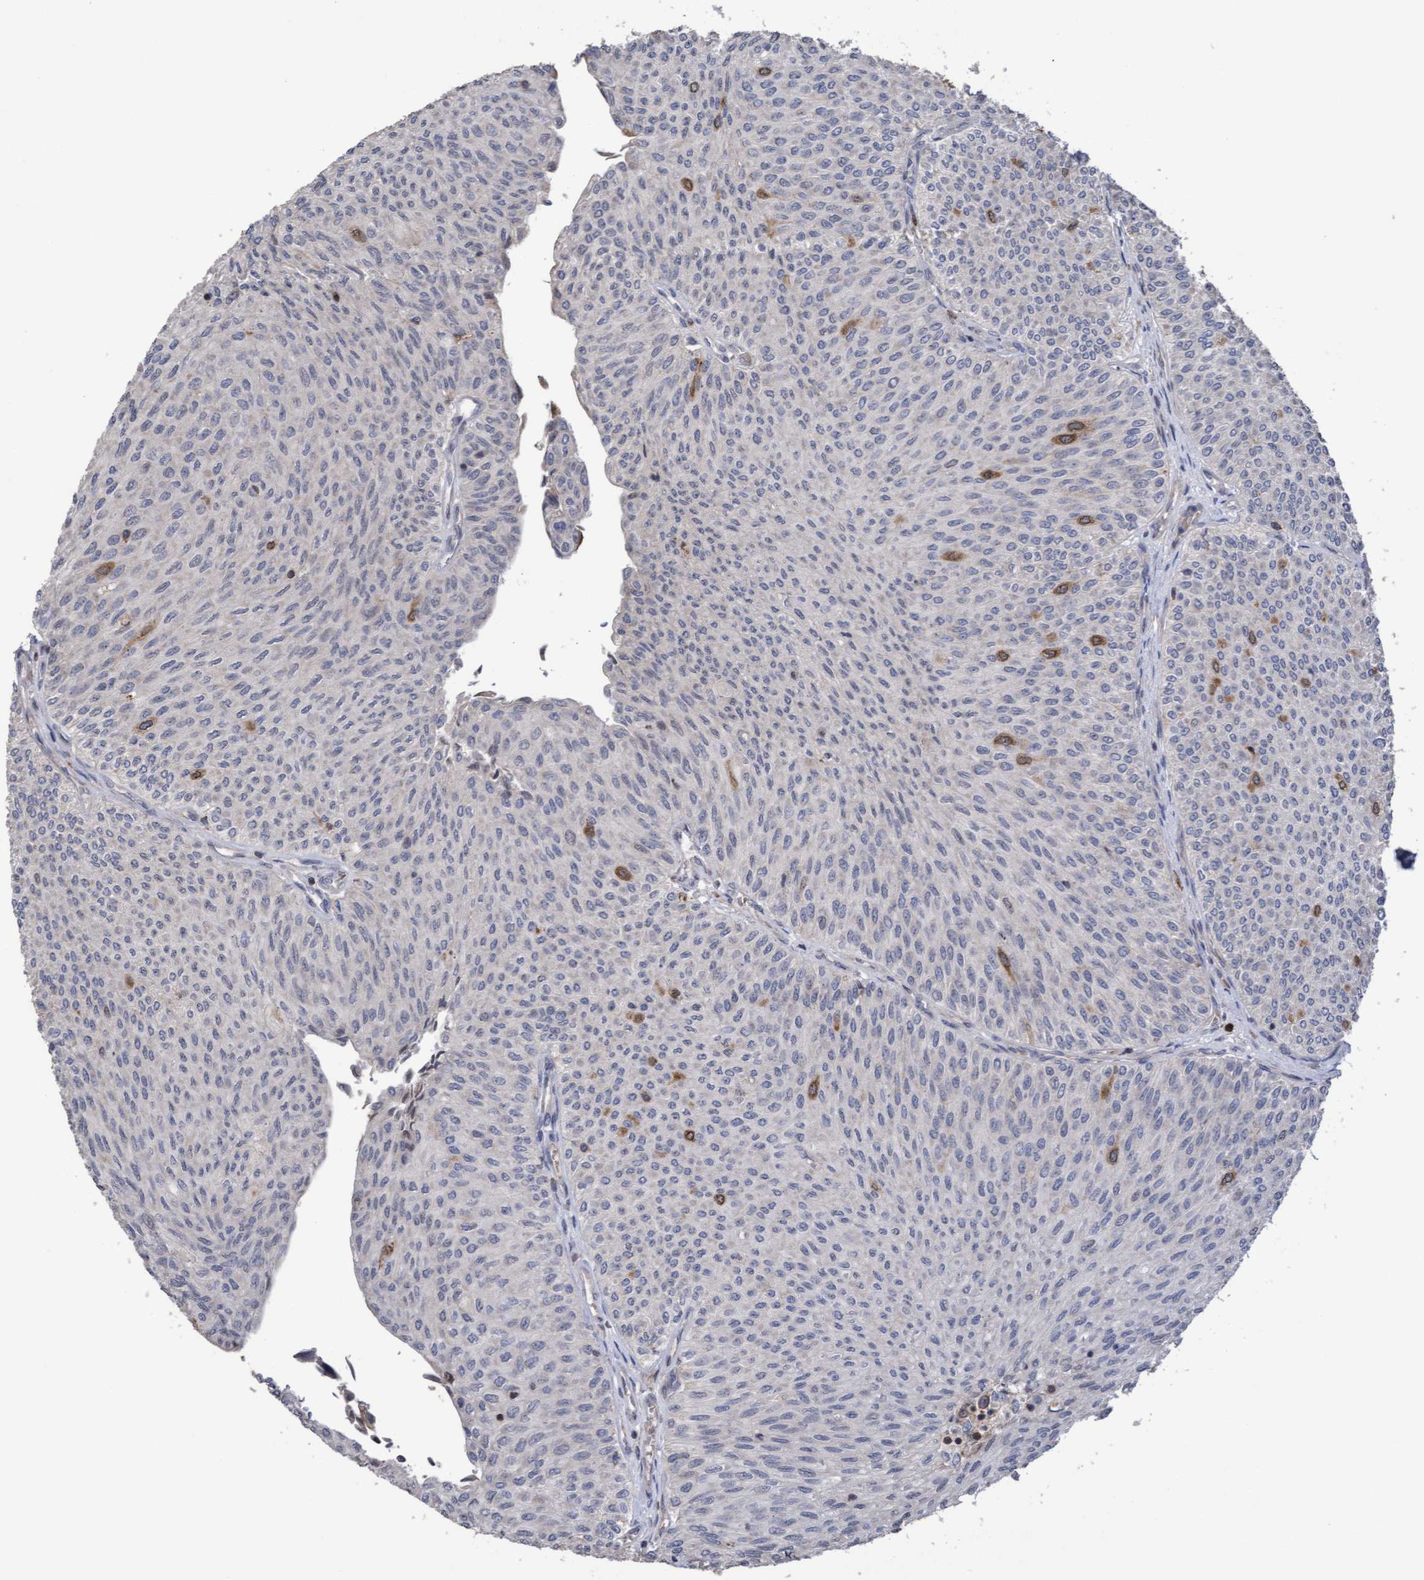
{"staining": {"intensity": "moderate", "quantity": "<25%", "location": "cytoplasmic/membranous,nuclear"}, "tissue": "urothelial cancer", "cell_type": "Tumor cells", "image_type": "cancer", "snomed": [{"axis": "morphology", "description": "Urothelial carcinoma, Low grade"}, {"axis": "topography", "description": "Urinary bladder"}], "caption": "Urothelial carcinoma (low-grade) tissue demonstrates moderate cytoplasmic/membranous and nuclear positivity in approximately <25% of tumor cells, visualized by immunohistochemistry.", "gene": "SLBP", "patient": {"sex": "male", "age": 78}}